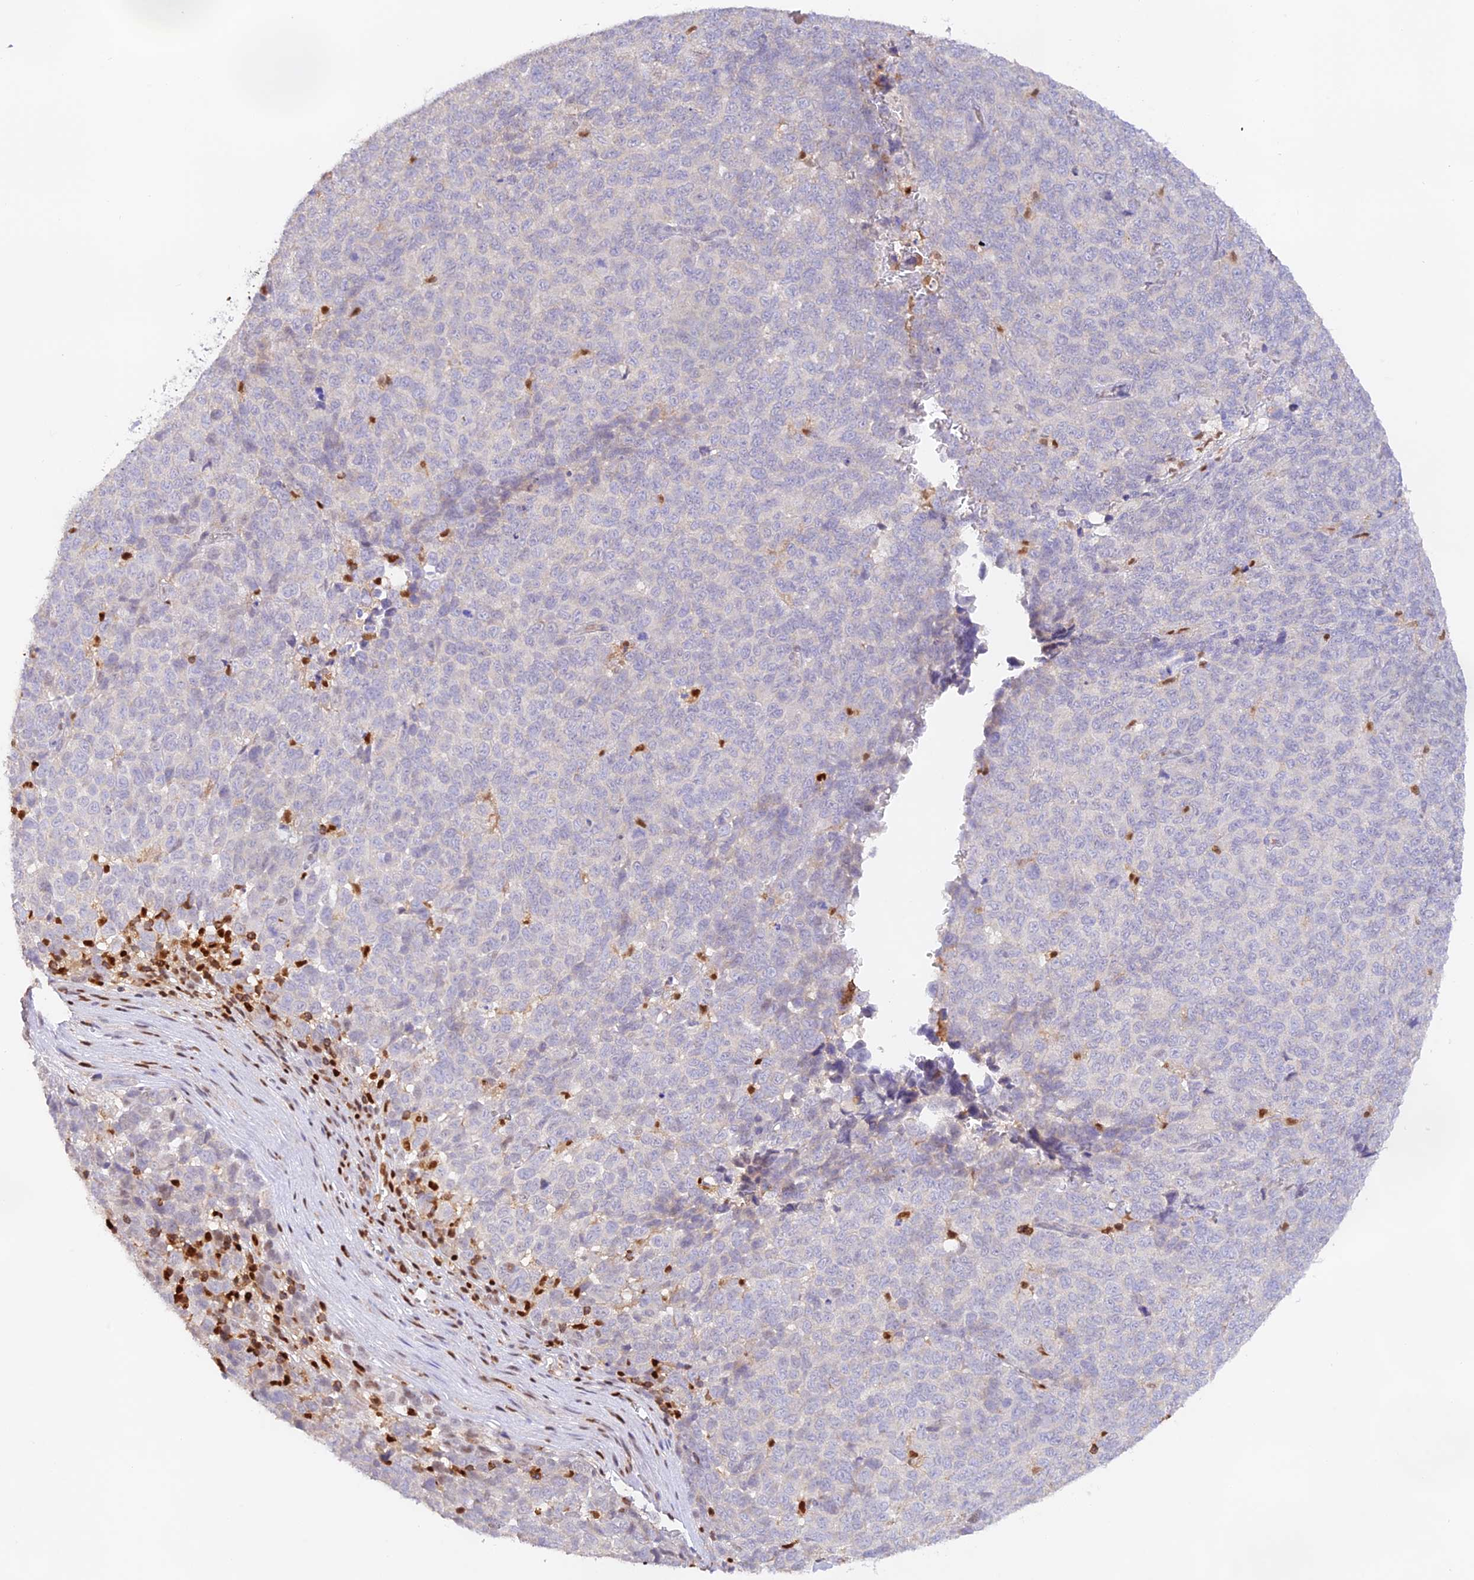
{"staining": {"intensity": "negative", "quantity": "none", "location": "none"}, "tissue": "melanoma", "cell_type": "Tumor cells", "image_type": "cancer", "snomed": [{"axis": "morphology", "description": "Malignant melanoma, NOS"}, {"axis": "topography", "description": "Nose, NOS"}], "caption": "This image is of malignant melanoma stained with immunohistochemistry to label a protein in brown with the nuclei are counter-stained blue. There is no positivity in tumor cells.", "gene": "DENND1C", "patient": {"sex": "female", "age": 48}}